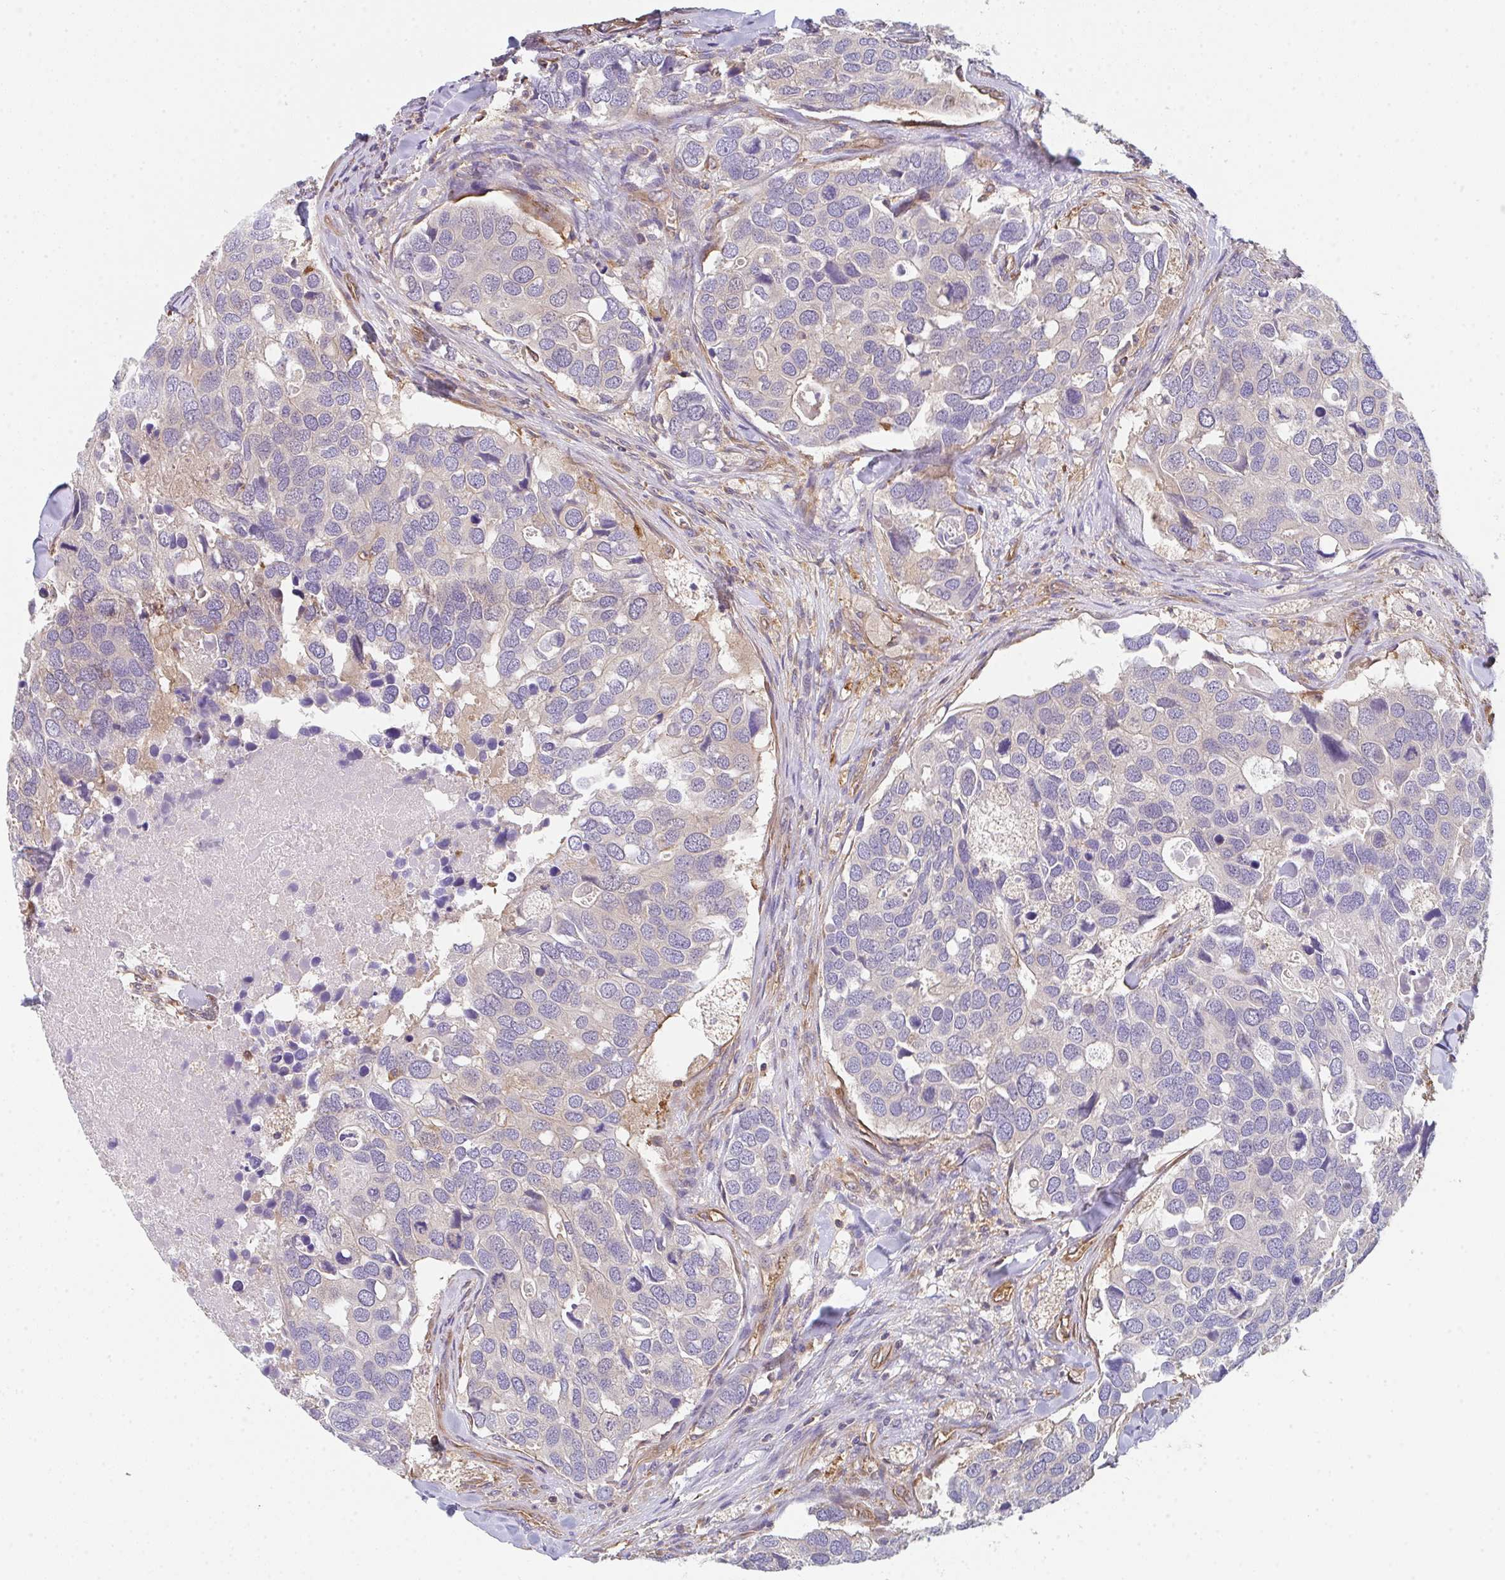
{"staining": {"intensity": "negative", "quantity": "none", "location": "none"}, "tissue": "breast cancer", "cell_type": "Tumor cells", "image_type": "cancer", "snomed": [{"axis": "morphology", "description": "Duct carcinoma"}, {"axis": "topography", "description": "Breast"}], "caption": "Tumor cells are negative for protein expression in human infiltrating ductal carcinoma (breast). (IHC, brightfield microscopy, high magnification).", "gene": "TMEM229A", "patient": {"sex": "female", "age": 83}}